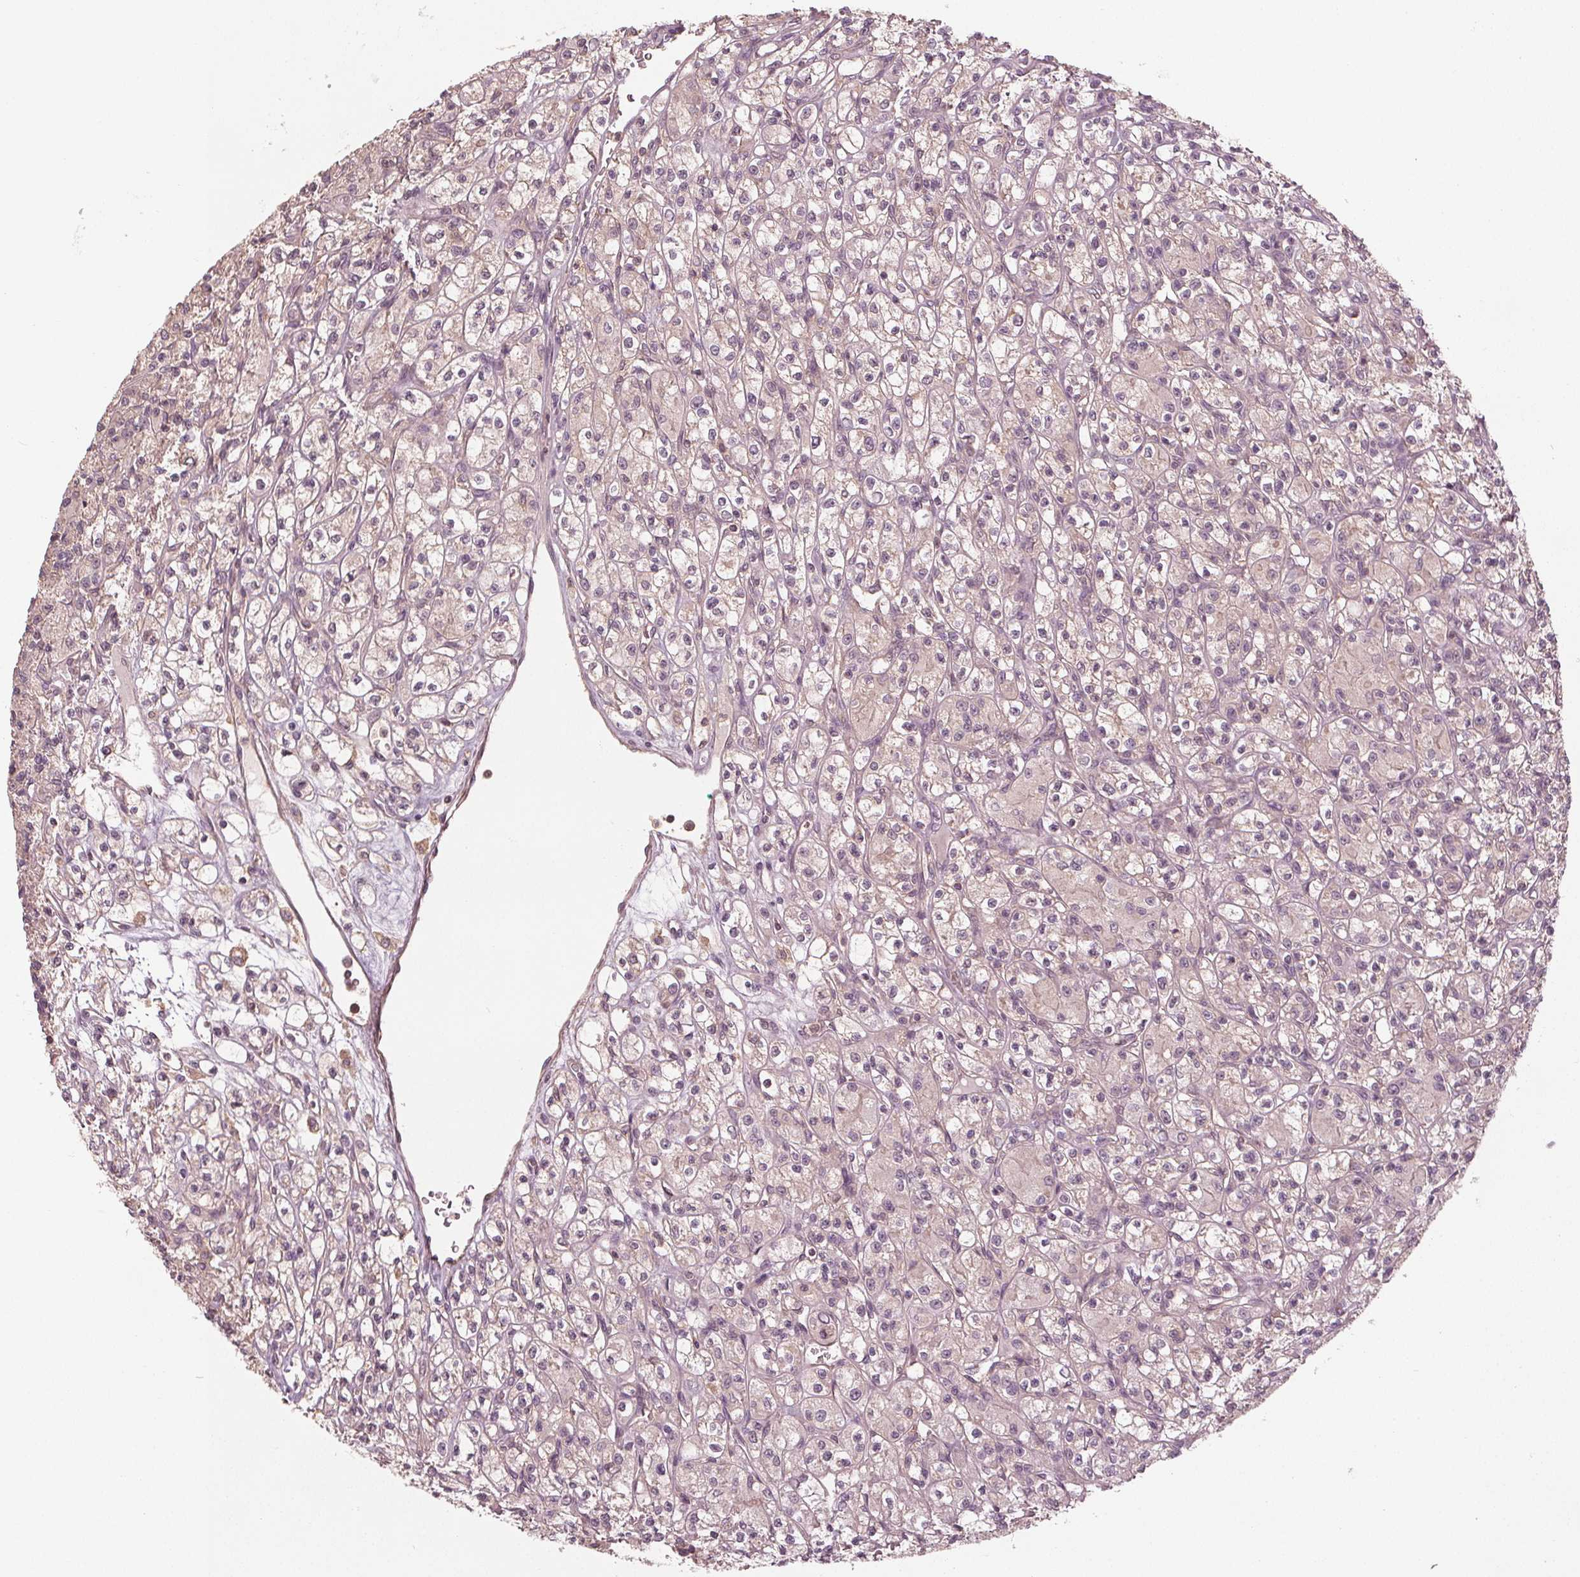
{"staining": {"intensity": "weak", "quantity": "25%-75%", "location": "cytoplasmic/membranous"}, "tissue": "renal cancer", "cell_type": "Tumor cells", "image_type": "cancer", "snomed": [{"axis": "morphology", "description": "Adenocarcinoma, NOS"}, {"axis": "topography", "description": "Kidney"}], "caption": "Protein analysis of renal cancer (adenocarcinoma) tissue reveals weak cytoplasmic/membranous staining in approximately 25%-75% of tumor cells.", "gene": "GNB2", "patient": {"sex": "female", "age": 70}}